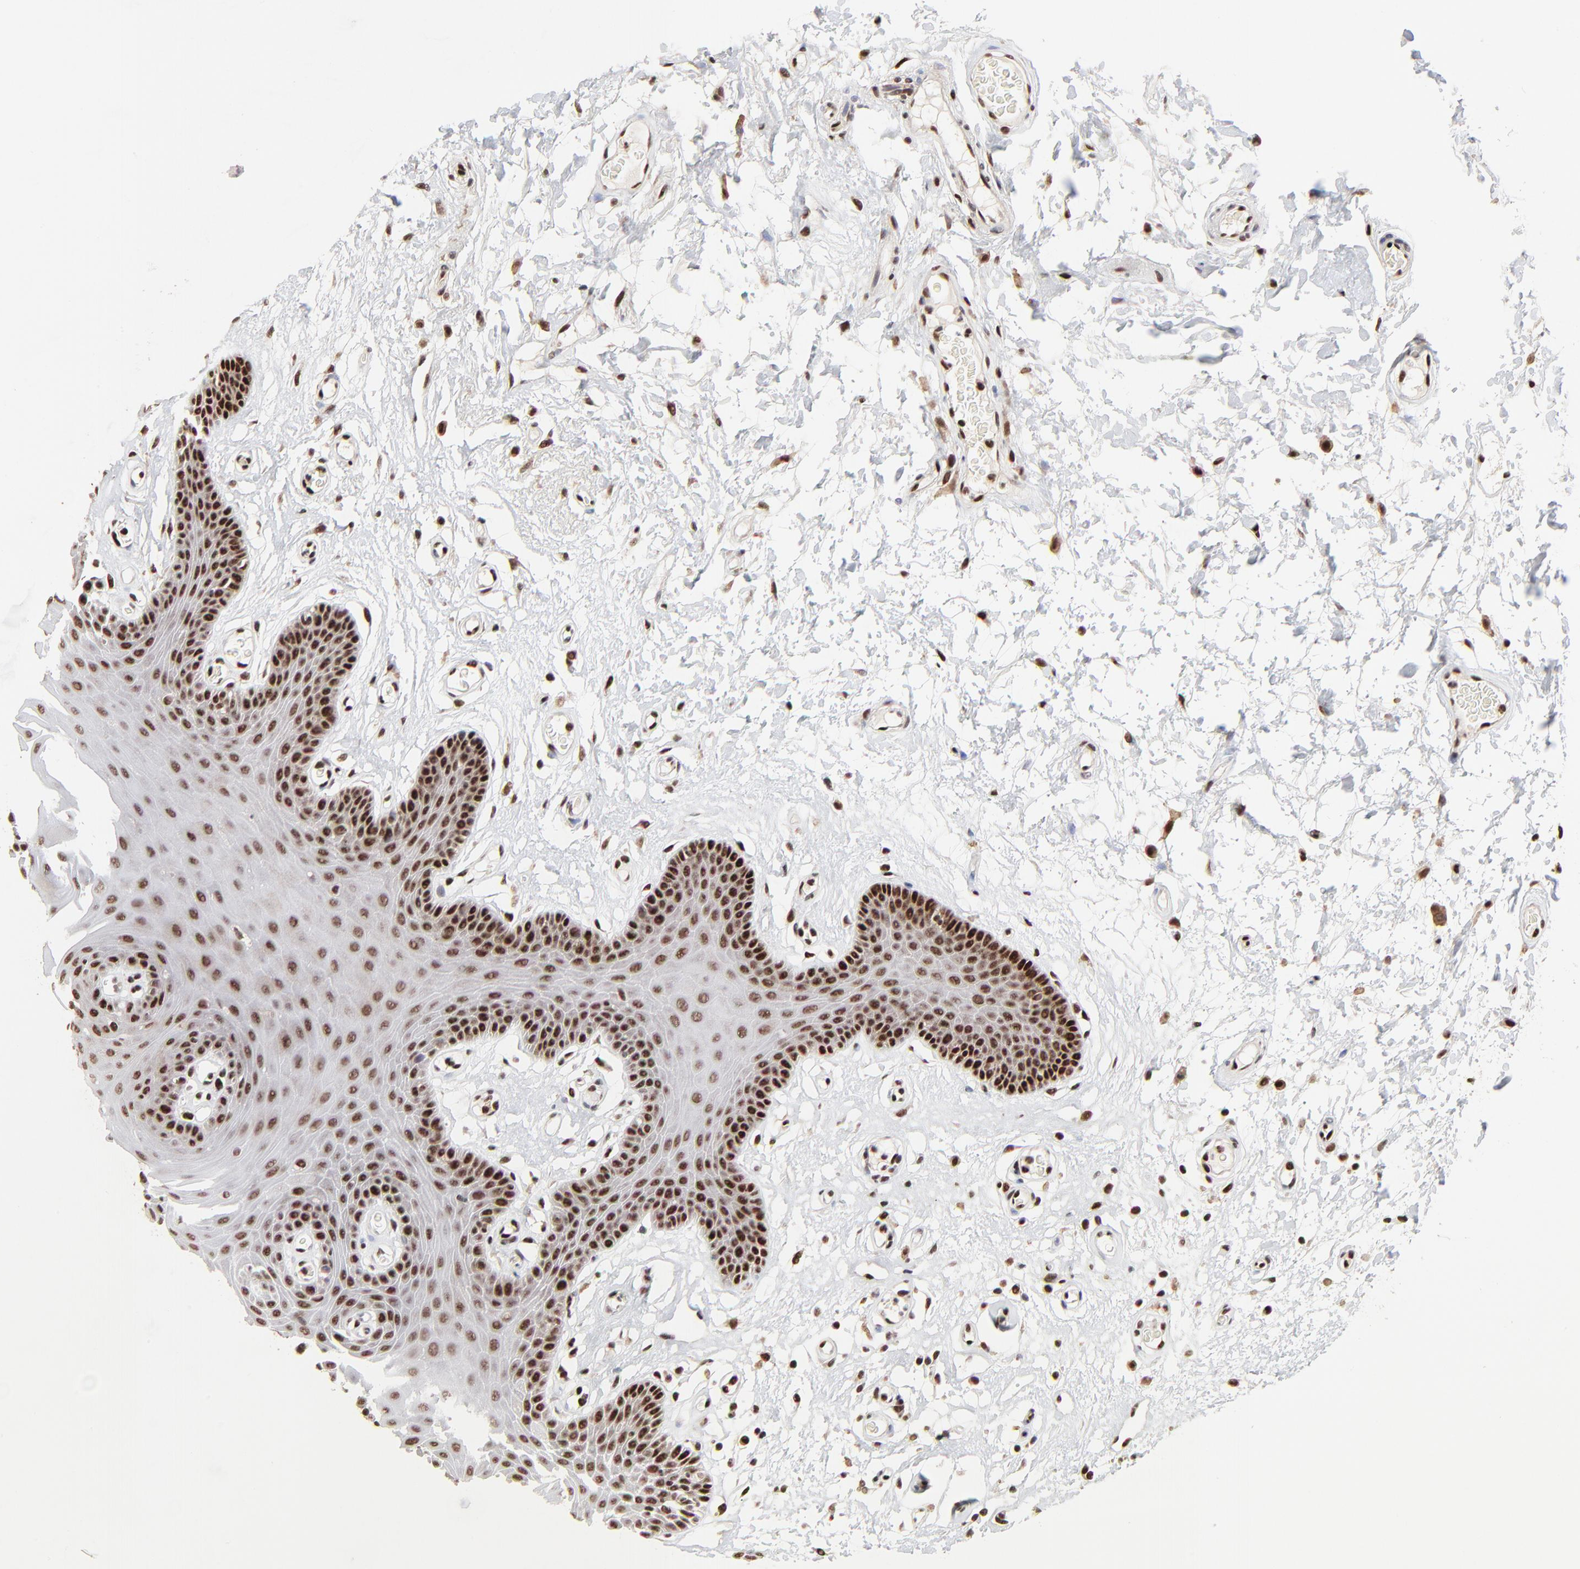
{"staining": {"intensity": "strong", "quantity": ">75%", "location": "nuclear"}, "tissue": "oral mucosa", "cell_type": "Squamous epithelial cells", "image_type": "normal", "snomed": [{"axis": "morphology", "description": "Normal tissue, NOS"}, {"axis": "morphology", "description": "Squamous cell carcinoma, NOS"}, {"axis": "topography", "description": "Skeletal muscle"}, {"axis": "topography", "description": "Oral tissue"}, {"axis": "topography", "description": "Head-Neck"}], "caption": "Protein staining of unremarkable oral mucosa displays strong nuclear positivity in about >75% of squamous epithelial cells. (DAB IHC, brown staining for protein, blue staining for nuclei).", "gene": "RBM22", "patient": {"sex": "male", "age": 71}}